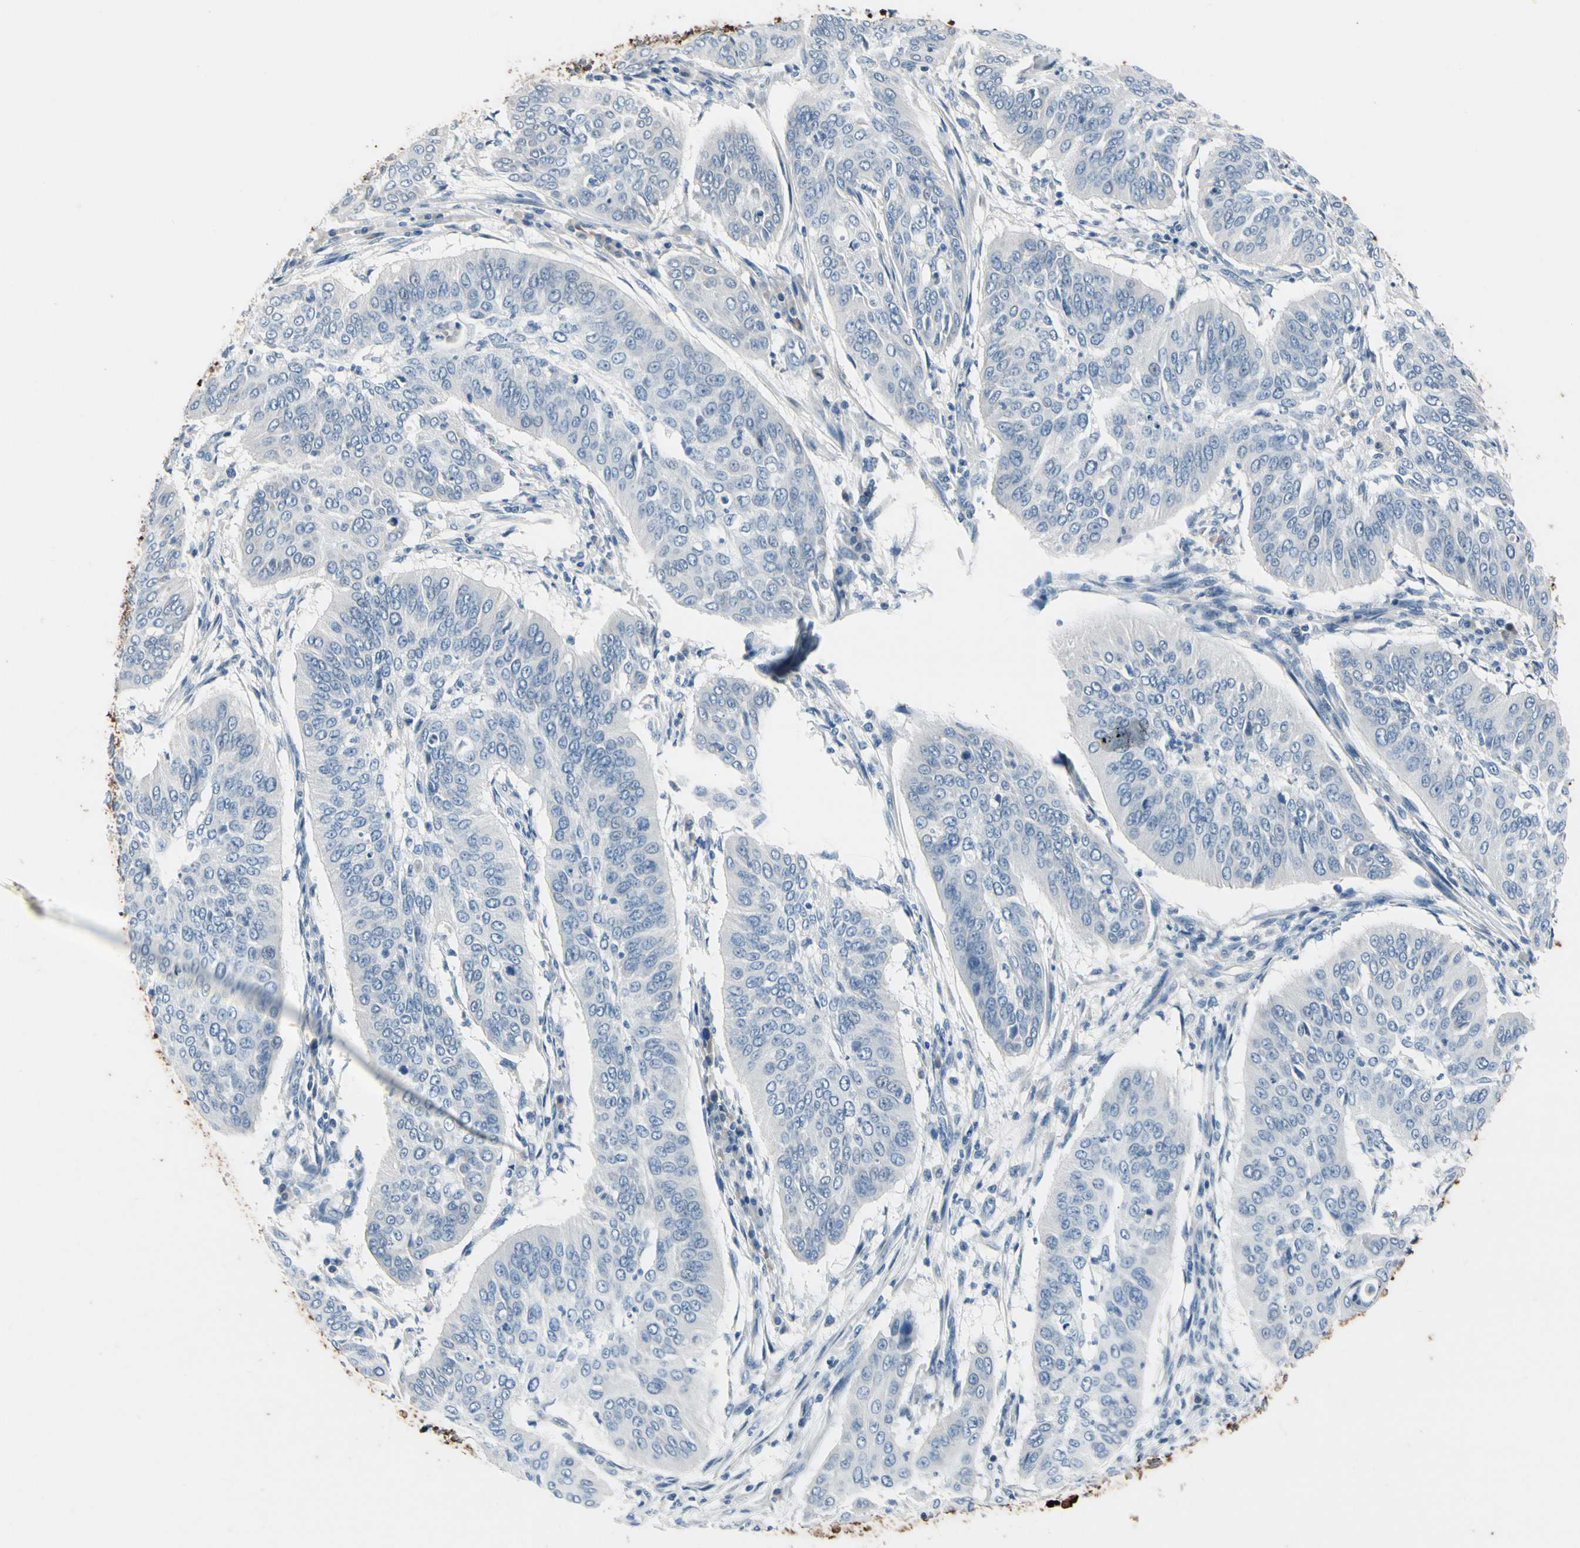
{"staining": {"intensity": "negative", "quantity": "none", "location": "none"}, "tissue": "cervical cancer", "cell_type": "Tumor cells", "image_type": "cancer", "snomed": [{"axis": "morphology", "description": "Normal tissue, NOS"}, {"axis": "morphology", "description": "Squamous cell carcinoma, NOS"}, {"axis": "topography", "description": "Cervix"}], "caption": "Tumor cells are negative for protein expression in human cervical cancer. (DAB IHC with hematoxylin counter stain).", "gene": "MUC5B", "patient": {"sex": "female", "age": 39}}